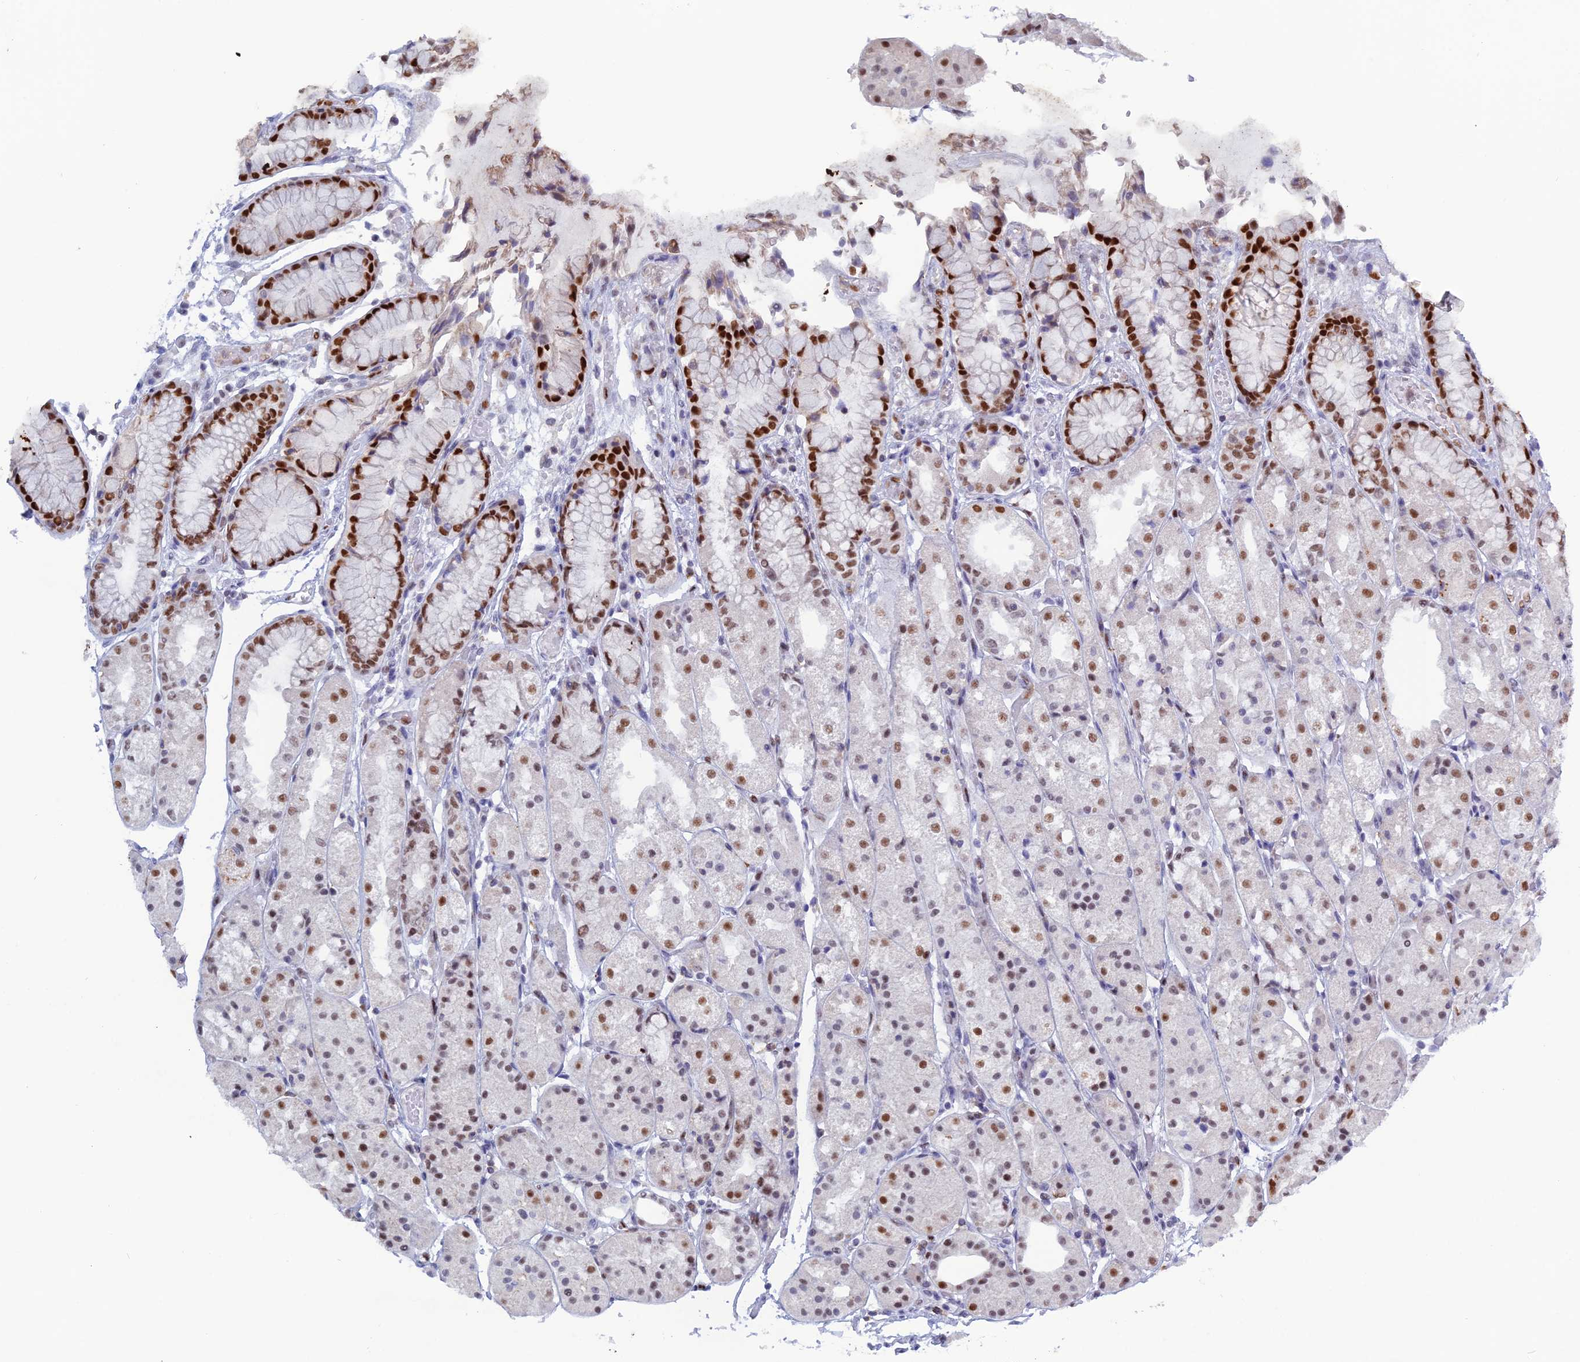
{"staining": {"intensity": "strong", "quantity": "25%-75%", "location": "nuclear"}, "tissue": "stomach", "cell_type": "Glandular cells", "image_type": "normal", "snomed": [{"axis": "morphology", "description": "Normal tissue, NOS"}, {"axis": "topography", "description": "Stomach, upper"}], "caption": "A high amount of strong nuclear expression is present in about 25%-75% of glandular cells in unremarkable stomach. (Brightfield microscopy of DAB IHC at high magnification).", "gene": "NOL4L", "patient": {"sex": "male", "age": 72}}